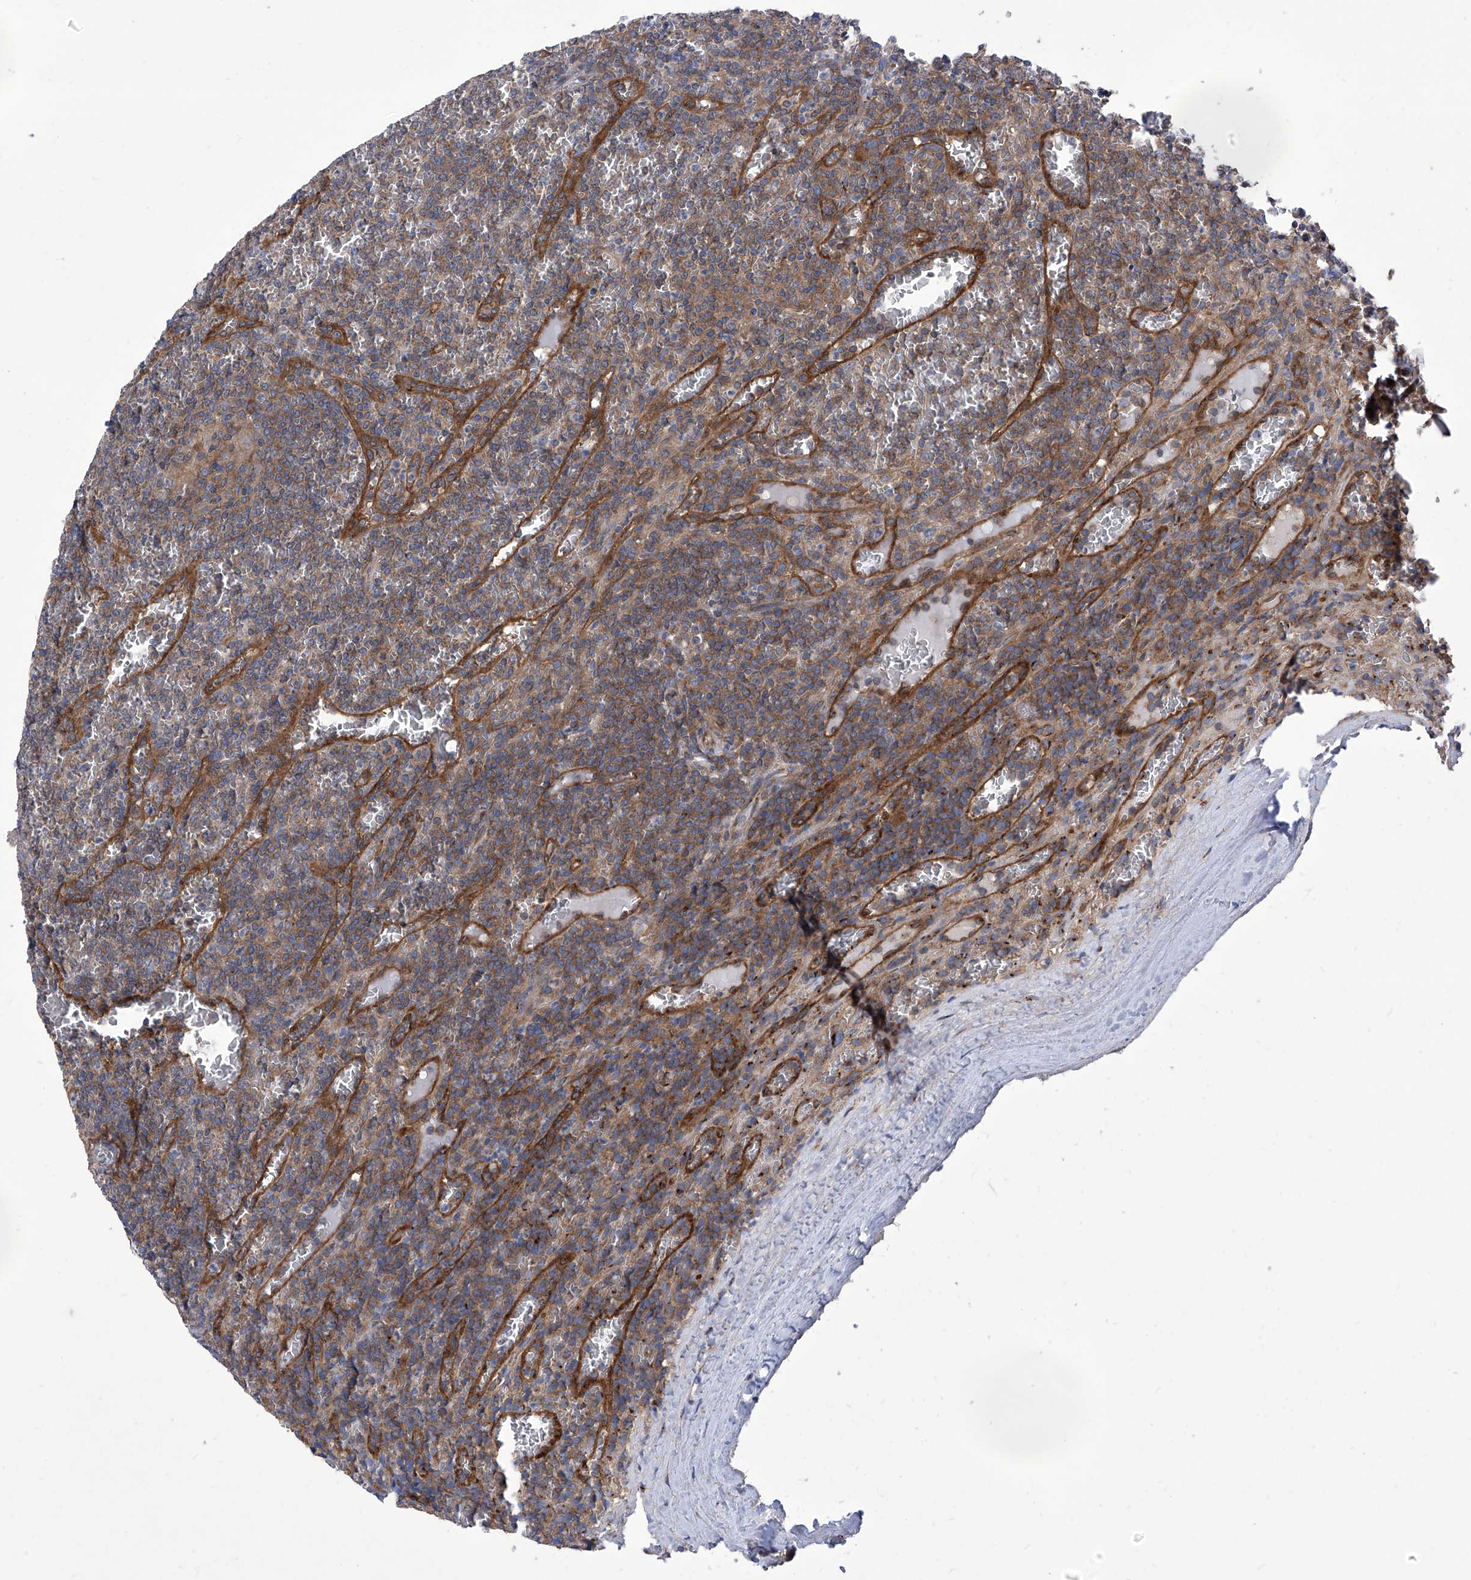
{"staining": {"intensity": "weak", "quantity": "25%-75%", "location": "cytoplasmic/membranous"}, "tissue": "lymphoma", "cell_type": "Tumor cells", "image_type": "cancer", "snomed": [{"axis": "morphology", "description": "Malignant lymphoma, non-Hodgkin's type, Low grade"}, {"axis": "topography", "description": "Spleen"}], "caption": "Immunohistochemistry (DAB (3,3'-diaminobenzidine)) staining of human low-grade malignant lymphoma, non-Hodgkin's type exhibits weak cytoplasmic/membranous protein positivity in about 25%-75% of tumor cells.", "gene": "TJAP1", "patient": {"sex": "female", "age": 19}}